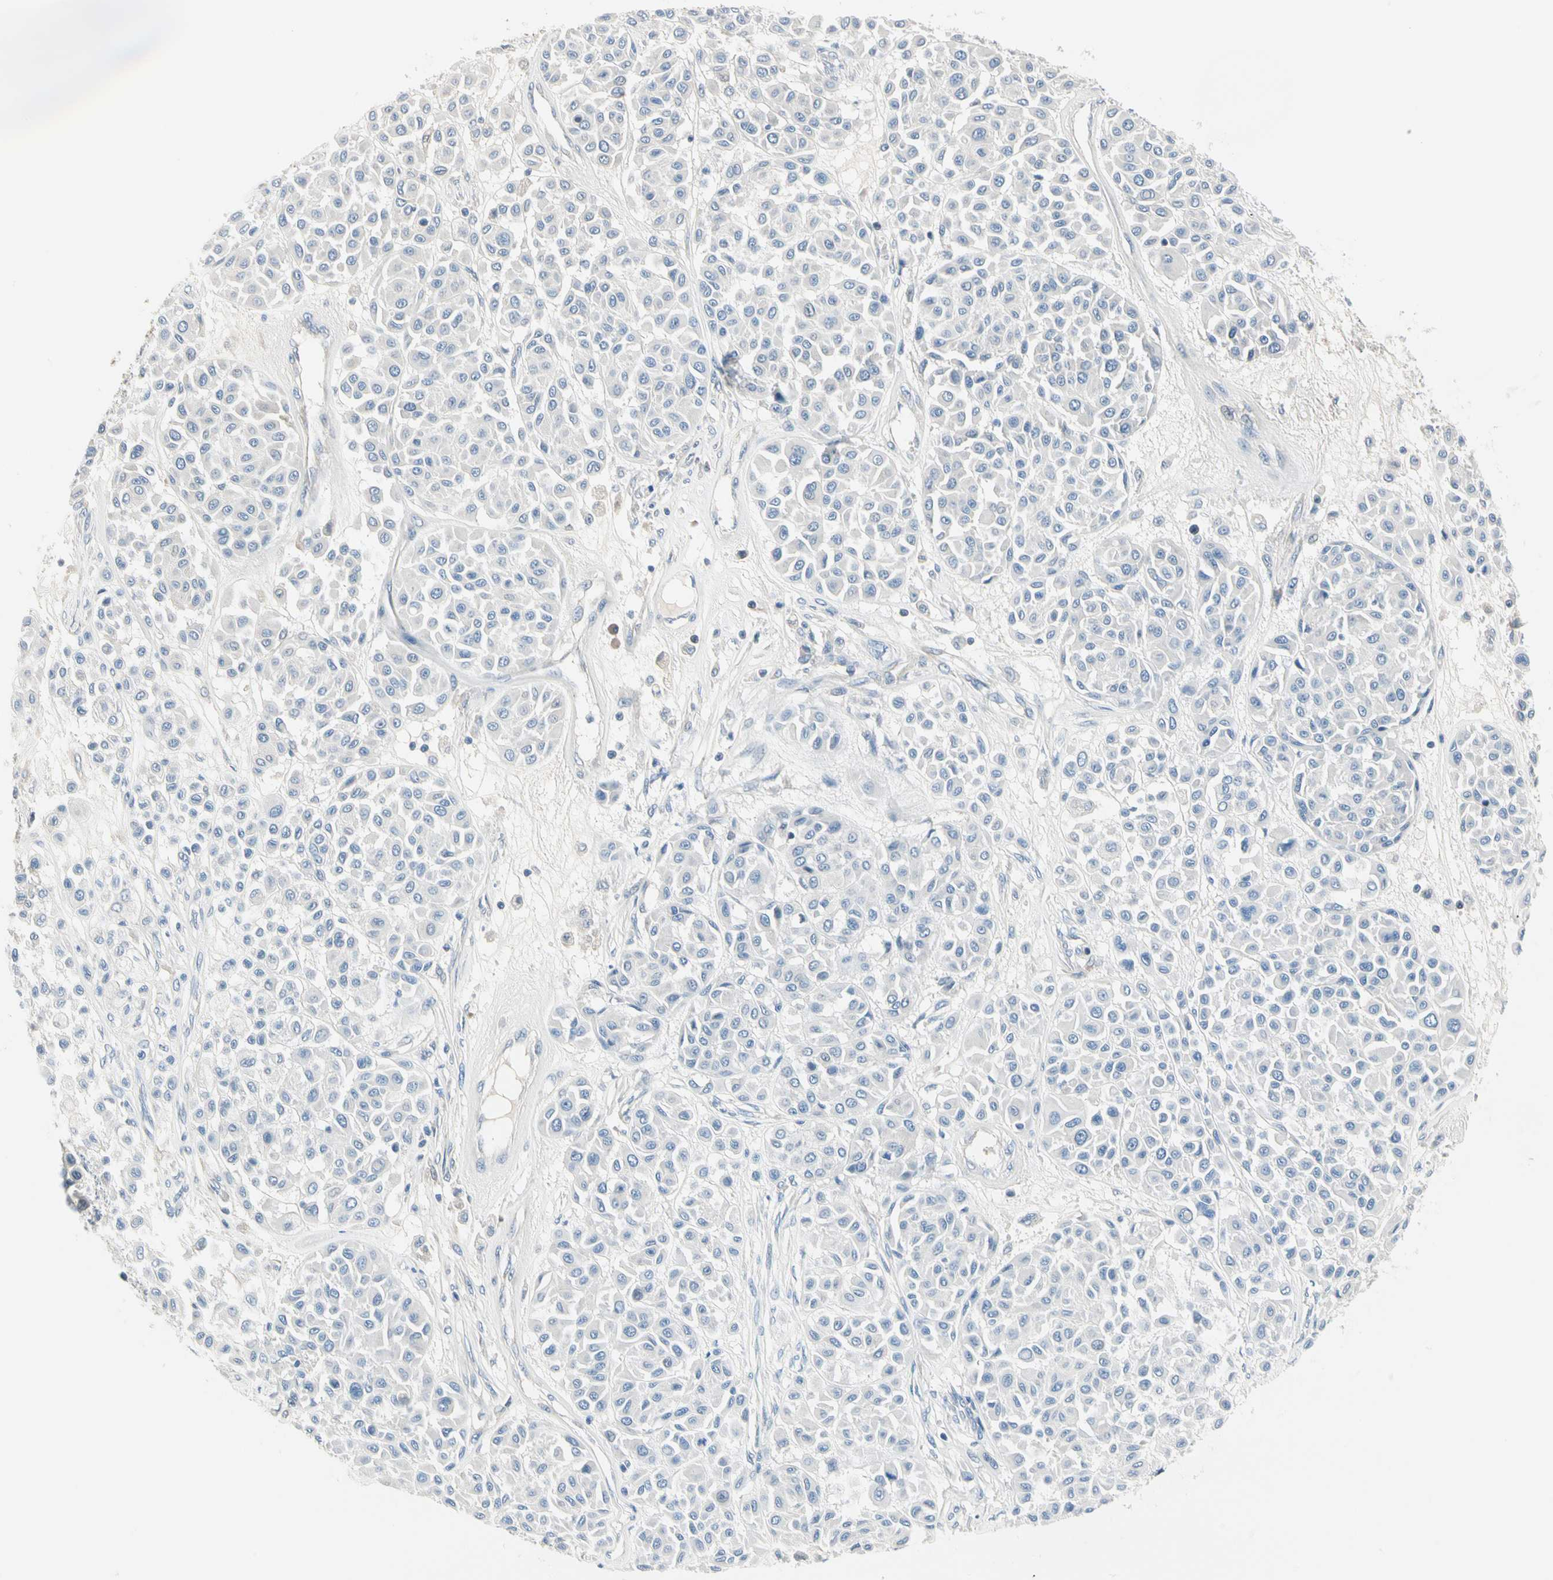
{"staining": {"intensity": "negative", "quantity": "none", "location": "none"}, "tissue": "melanoma", "cell_type": "Tumor cells", "image_type": "cancer", "snomed": [{"axis": "morphology", "description": "Malignant melanoma, Metastatic site"}, {"axis": "topography", "description": "Soft tissue"}], "caption": "High magnification brightfield microscopy of malignant melanoma (metastatic site) stained with DAB (brown) and counterstained with hematoxylin (blue): tumor cells show no significant positivity.", "gene": "GPR153", "patient": {"sex": "male", "age": 41}}